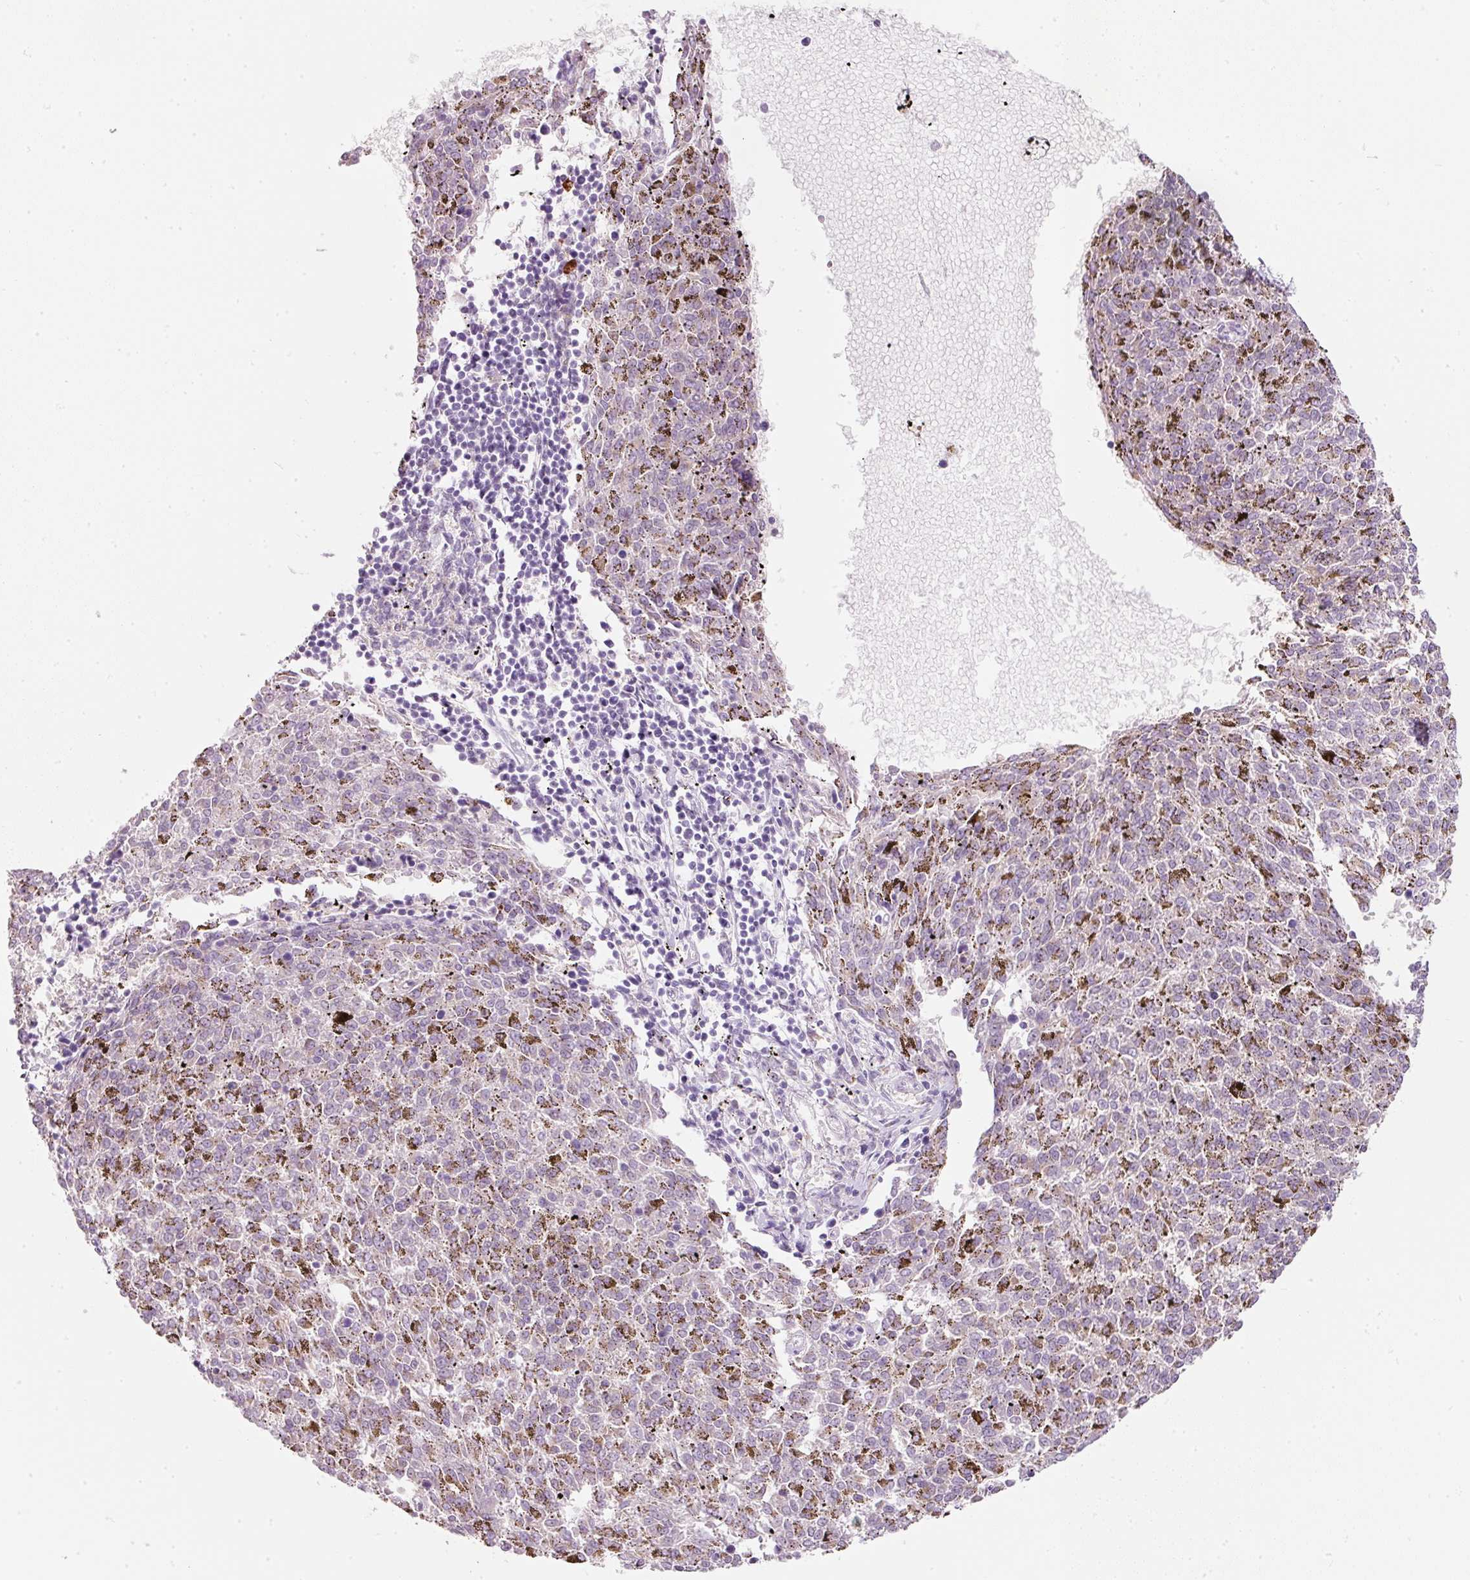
{"staining": {"intensity": "negative", "quantity": "none", "location": "none"}, "tissue": "melanoma", "cell_type": "Tumor cells", "image_type": "cancer", "snomed": [{"axis": "morphology", "description": "Malignant melanoma, NOS"}, {"axis": "topography", "description": "Skin"}], "caption": "Tumor cells are negative for brown protein staining in melanoma.", "gene": "DNM1", "patient": {"sex": "female", "age": 72}}